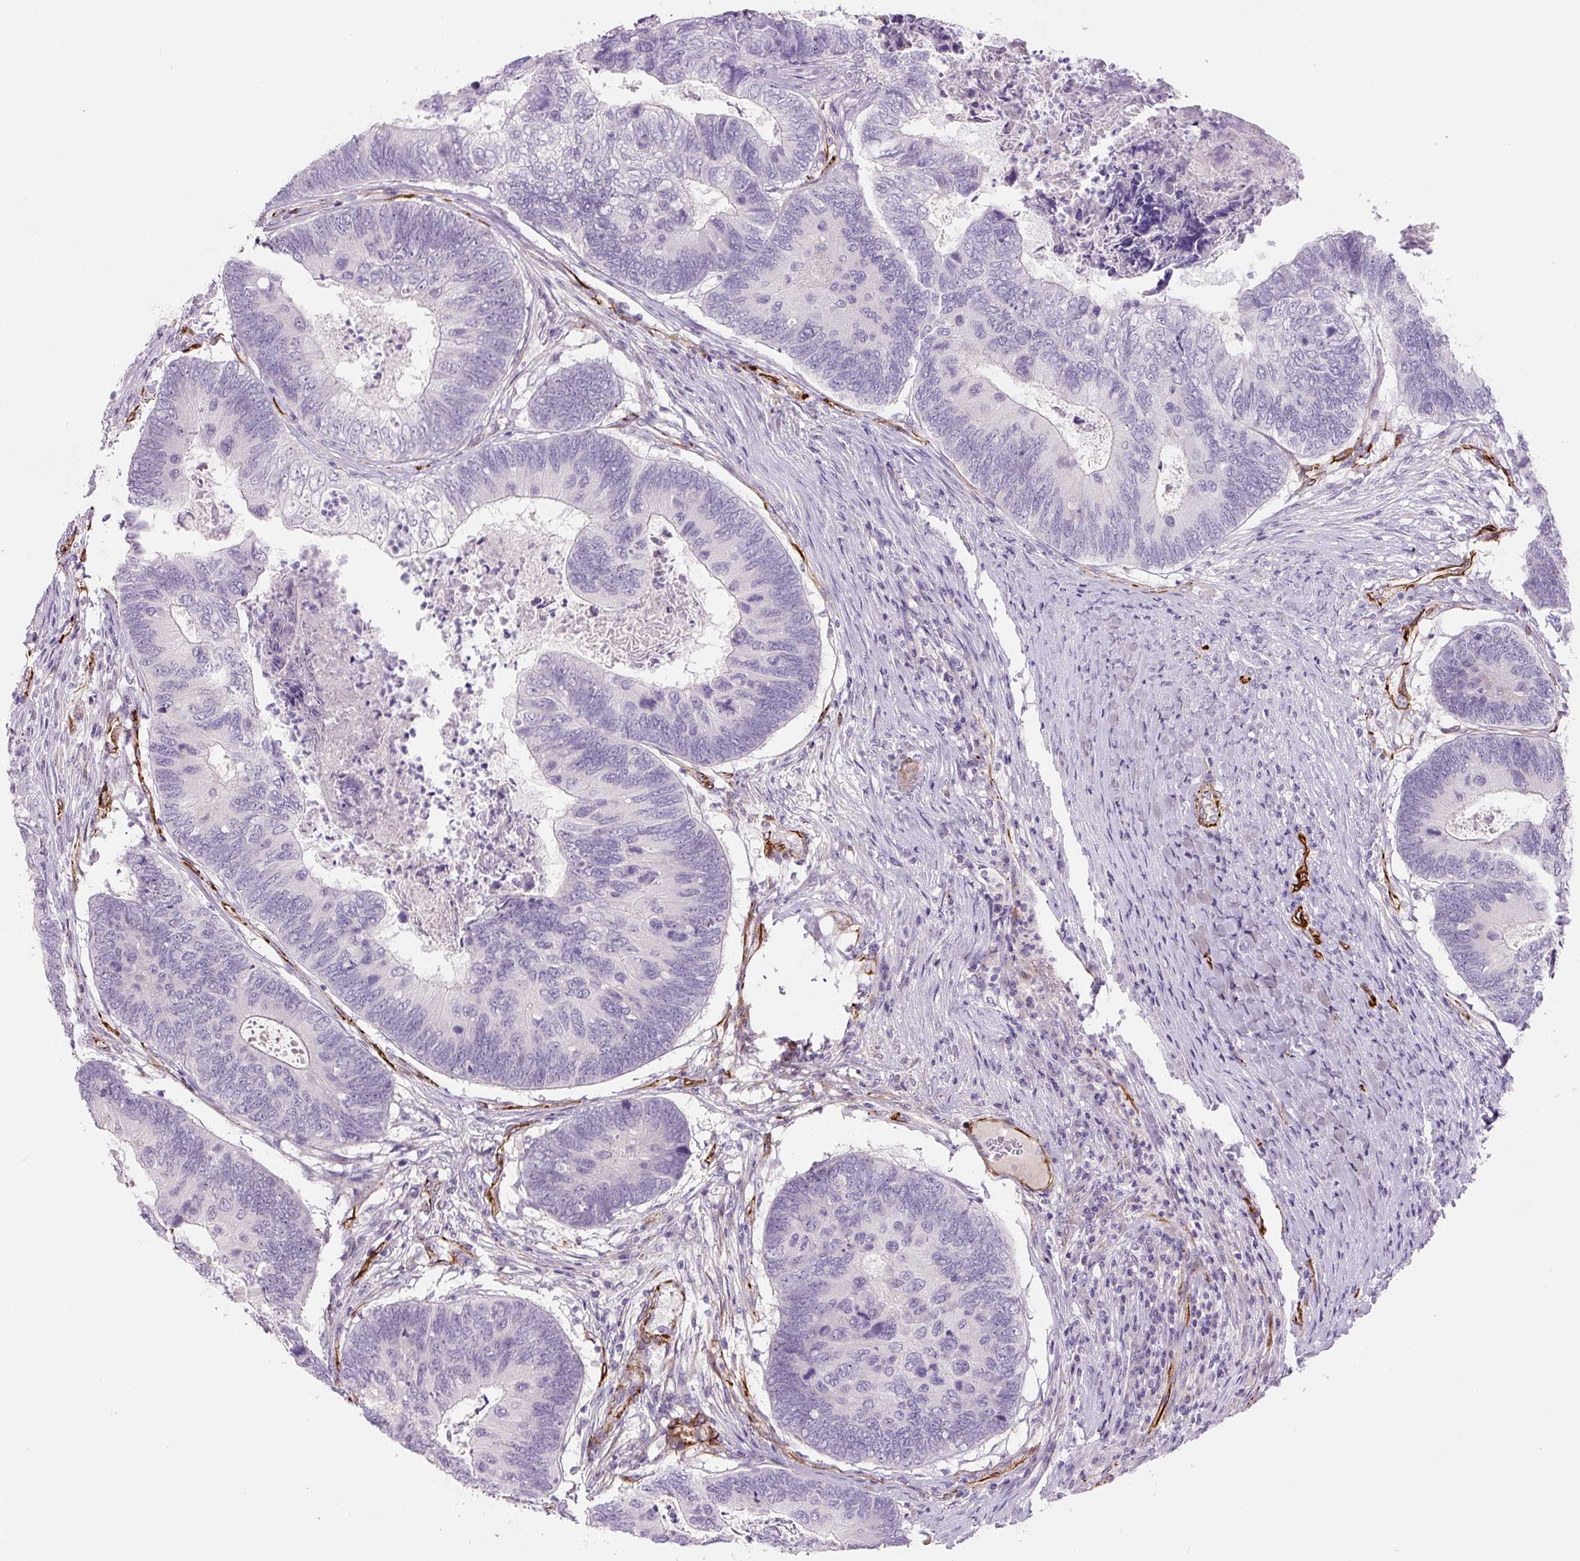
{"staining": {"intensity": "negative", "quantity": "none", "location": "none"}, "tissue": "colorectal cancer", "cell_type": "Tumor cells", "image_type": "cancer", "snomed": [{"axis": "morphology", "description": "Adenocarcinoma, NOS"}, {"axis": "topography", "description": "Colon"}], "caption": "Human colorectal cancer (adenocarcinoma) stained for a protein using immunohistochemistry (IHC) reveals no staining in tumor cells.", "gene": "NES", "patient": {"sex": "female", "age": 67}}